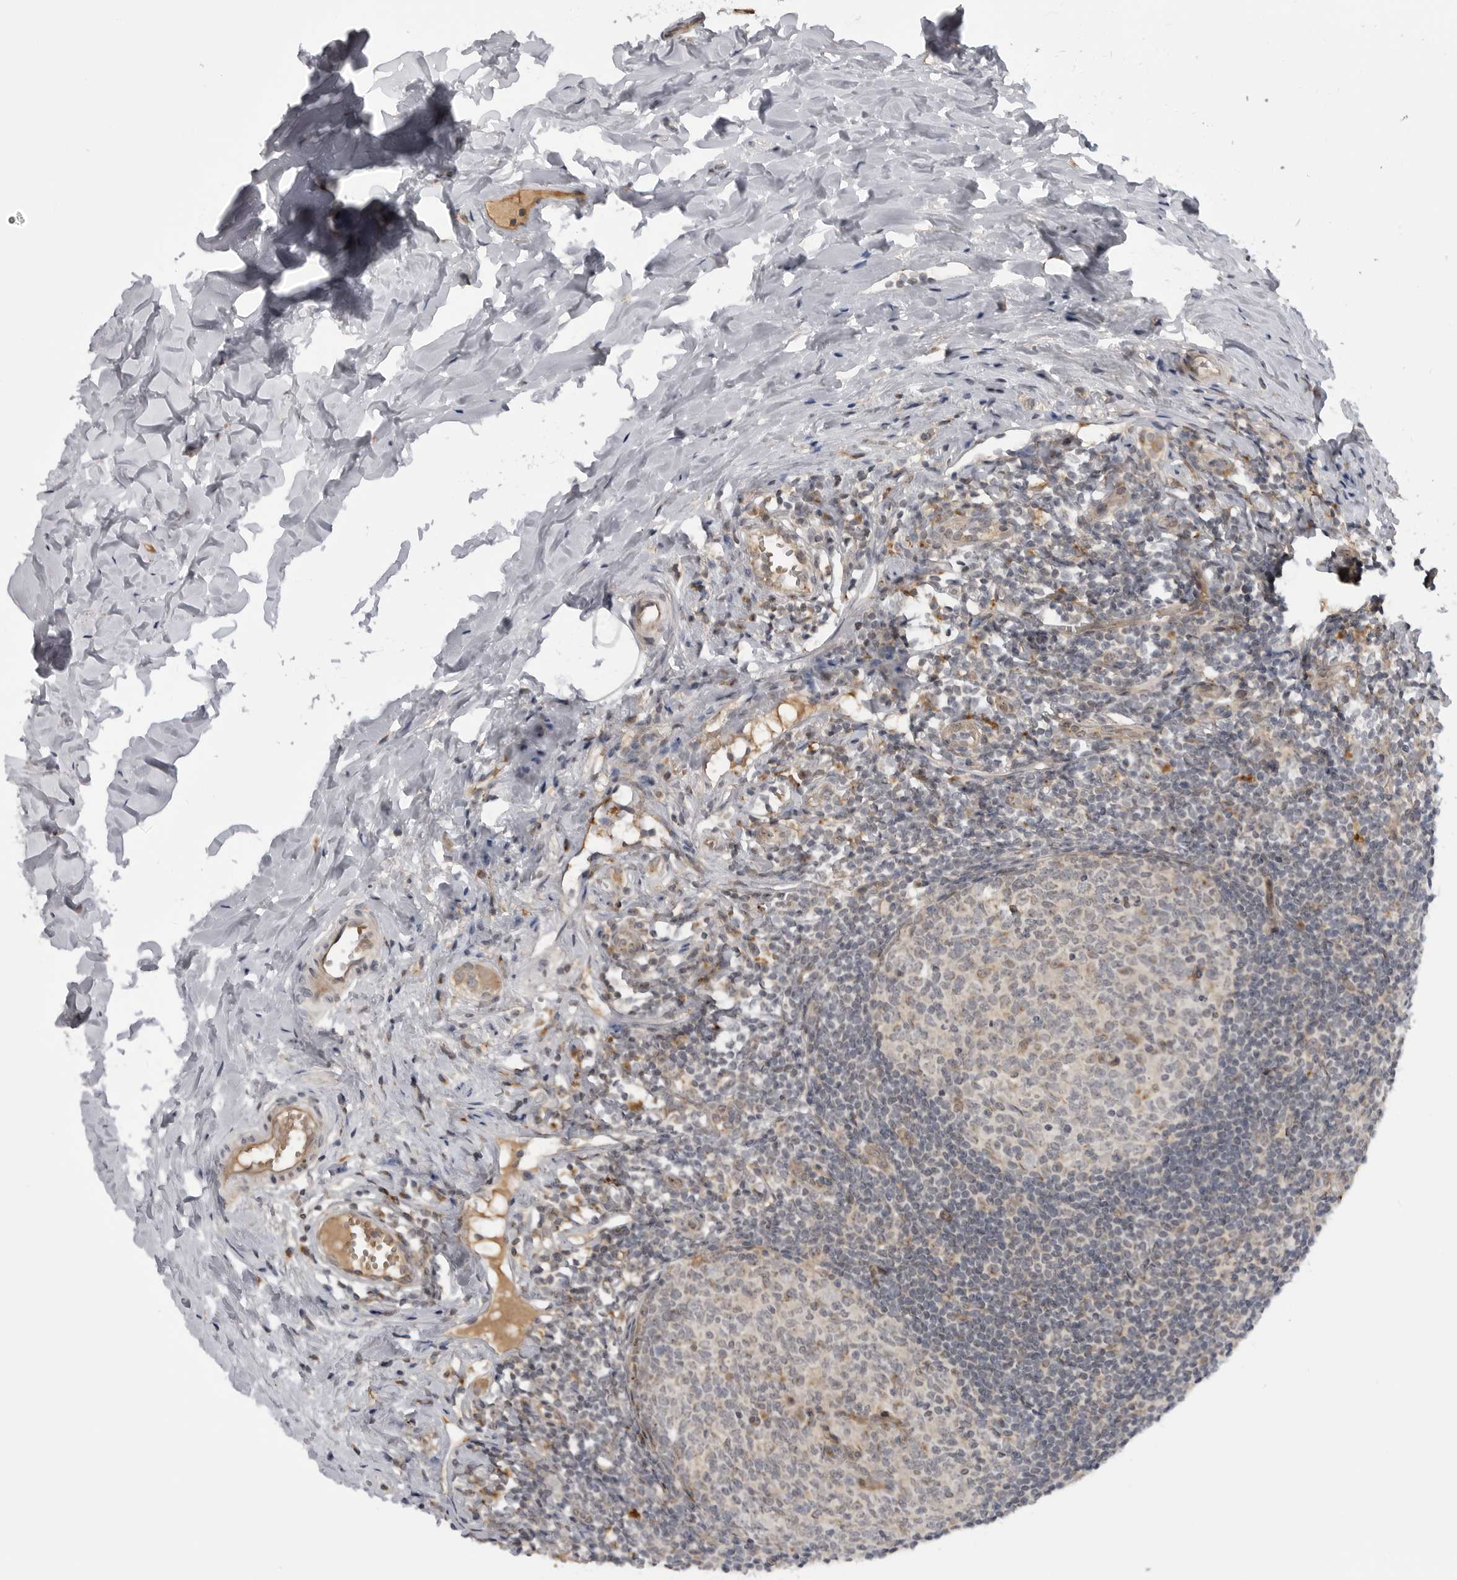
{"staining": {"intensity": "moderate", "quantity": ">75%", "location": "cytoplasmic/membranous"}, "tissue": "appendix", "cell_type": "Glandular cells", "image_type": "normal", "snomed": [{"axis": "morphology", "description": "Normal tissue, NOS"}, {"axis": "topography", "description": "Appendix"}], "caption": "IHC of unremarkable appendix reveals medium levels of moderate cytoplasmic/membranous staining in about >75% of glandular cells.", "gene": "LRRC45", "patient": {"sex": "female", "age": 20}}